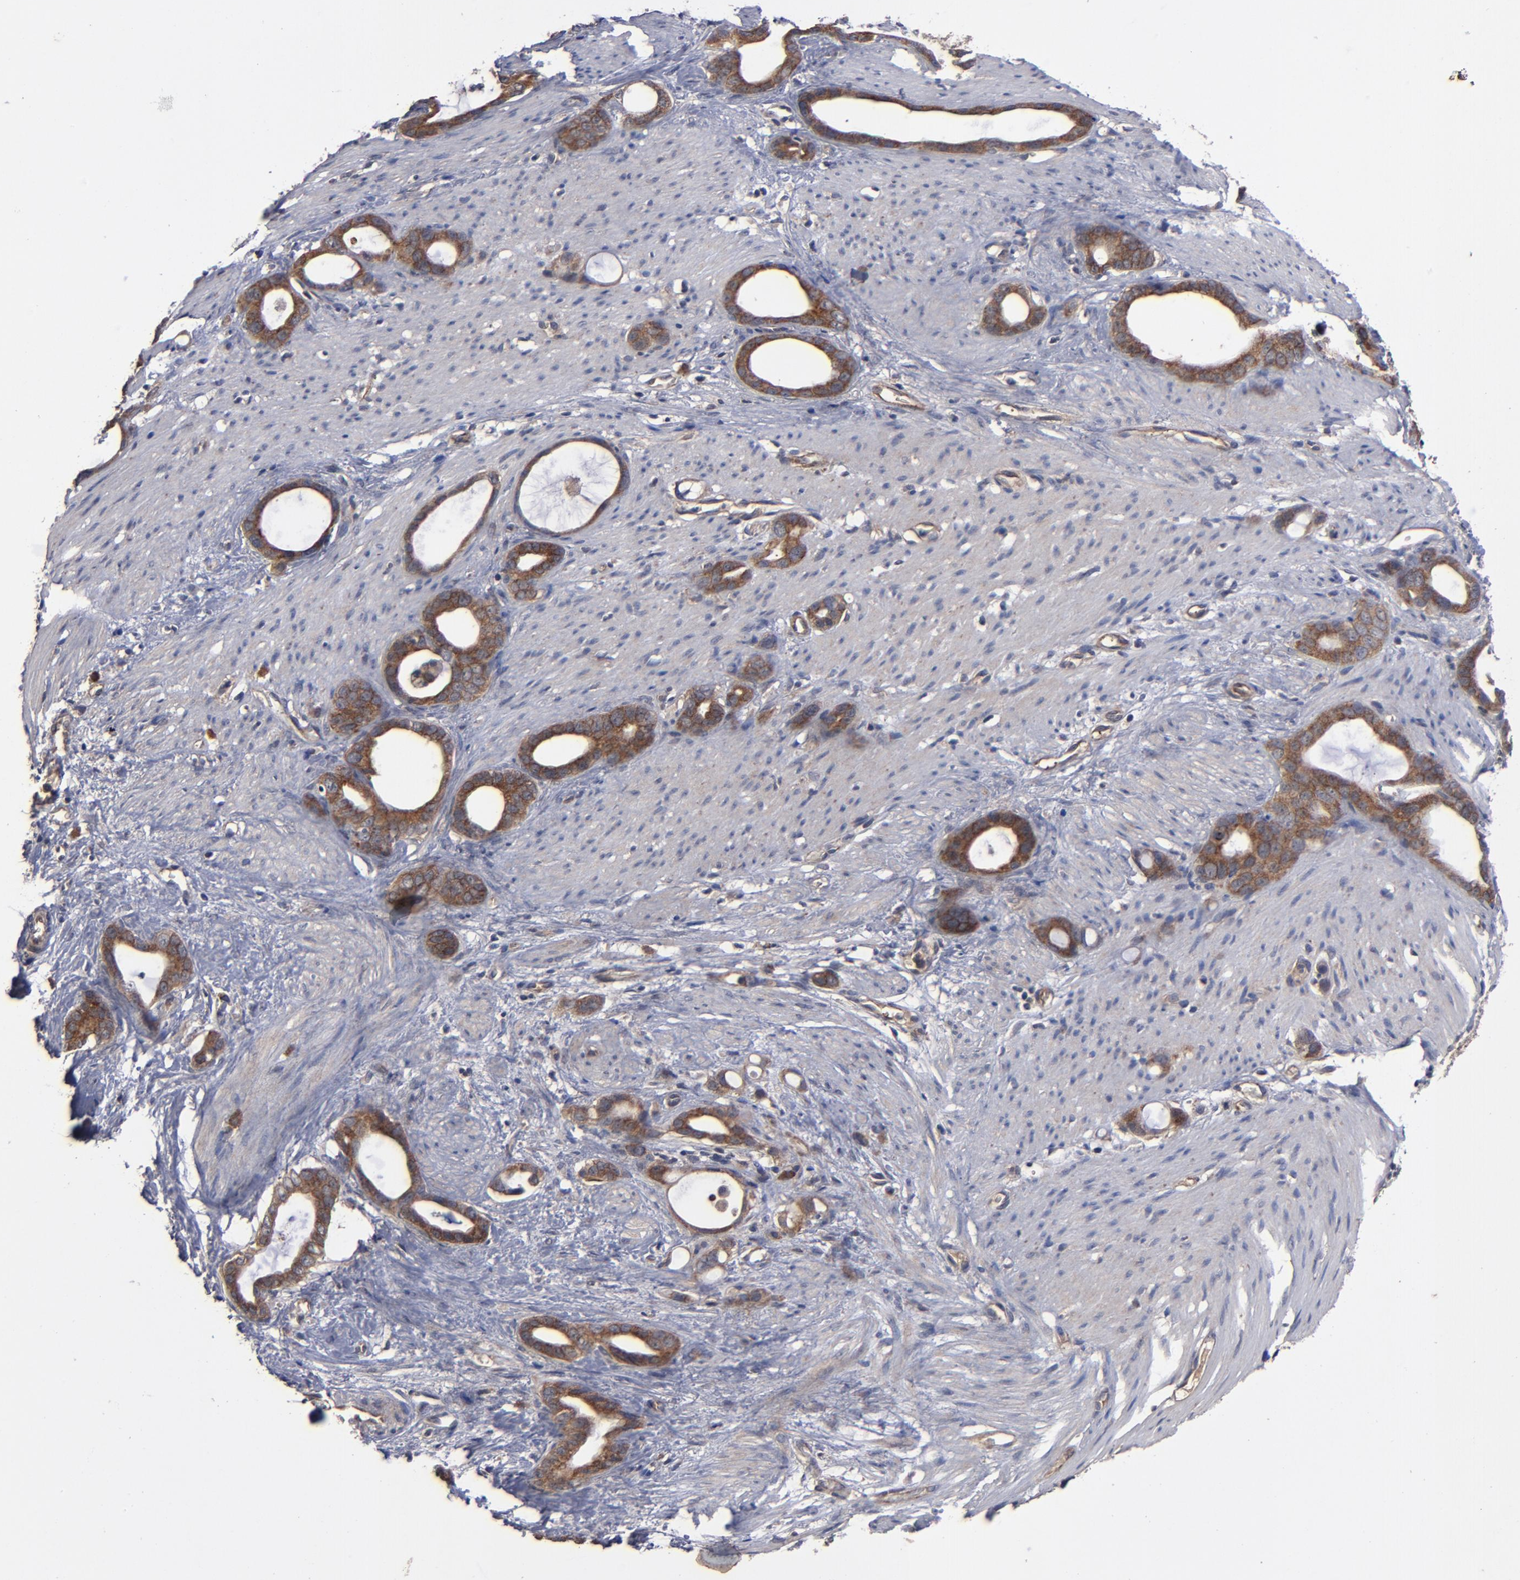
{"staining": {"intensity": "moderate", "quantity": ">75%", "location": "cytoplasmic/membranous"}, "tissue": "stomach cancer", "cell_type": "Tumor cells", "image_type": "cancer", "snomed": [{"axis": "morphology", "description": "Adenocarcinoma, NOS"}, {"axis": "topography", "description": "Stomach"}], "caption": "An image of adenocarcinoma (stomach) stained for a protein reveals moderate cytoplasmic/membranous brown staining in tumor cells.", "gene": "BDKRB1", "patient": {"sex": "female", "age": 75}}